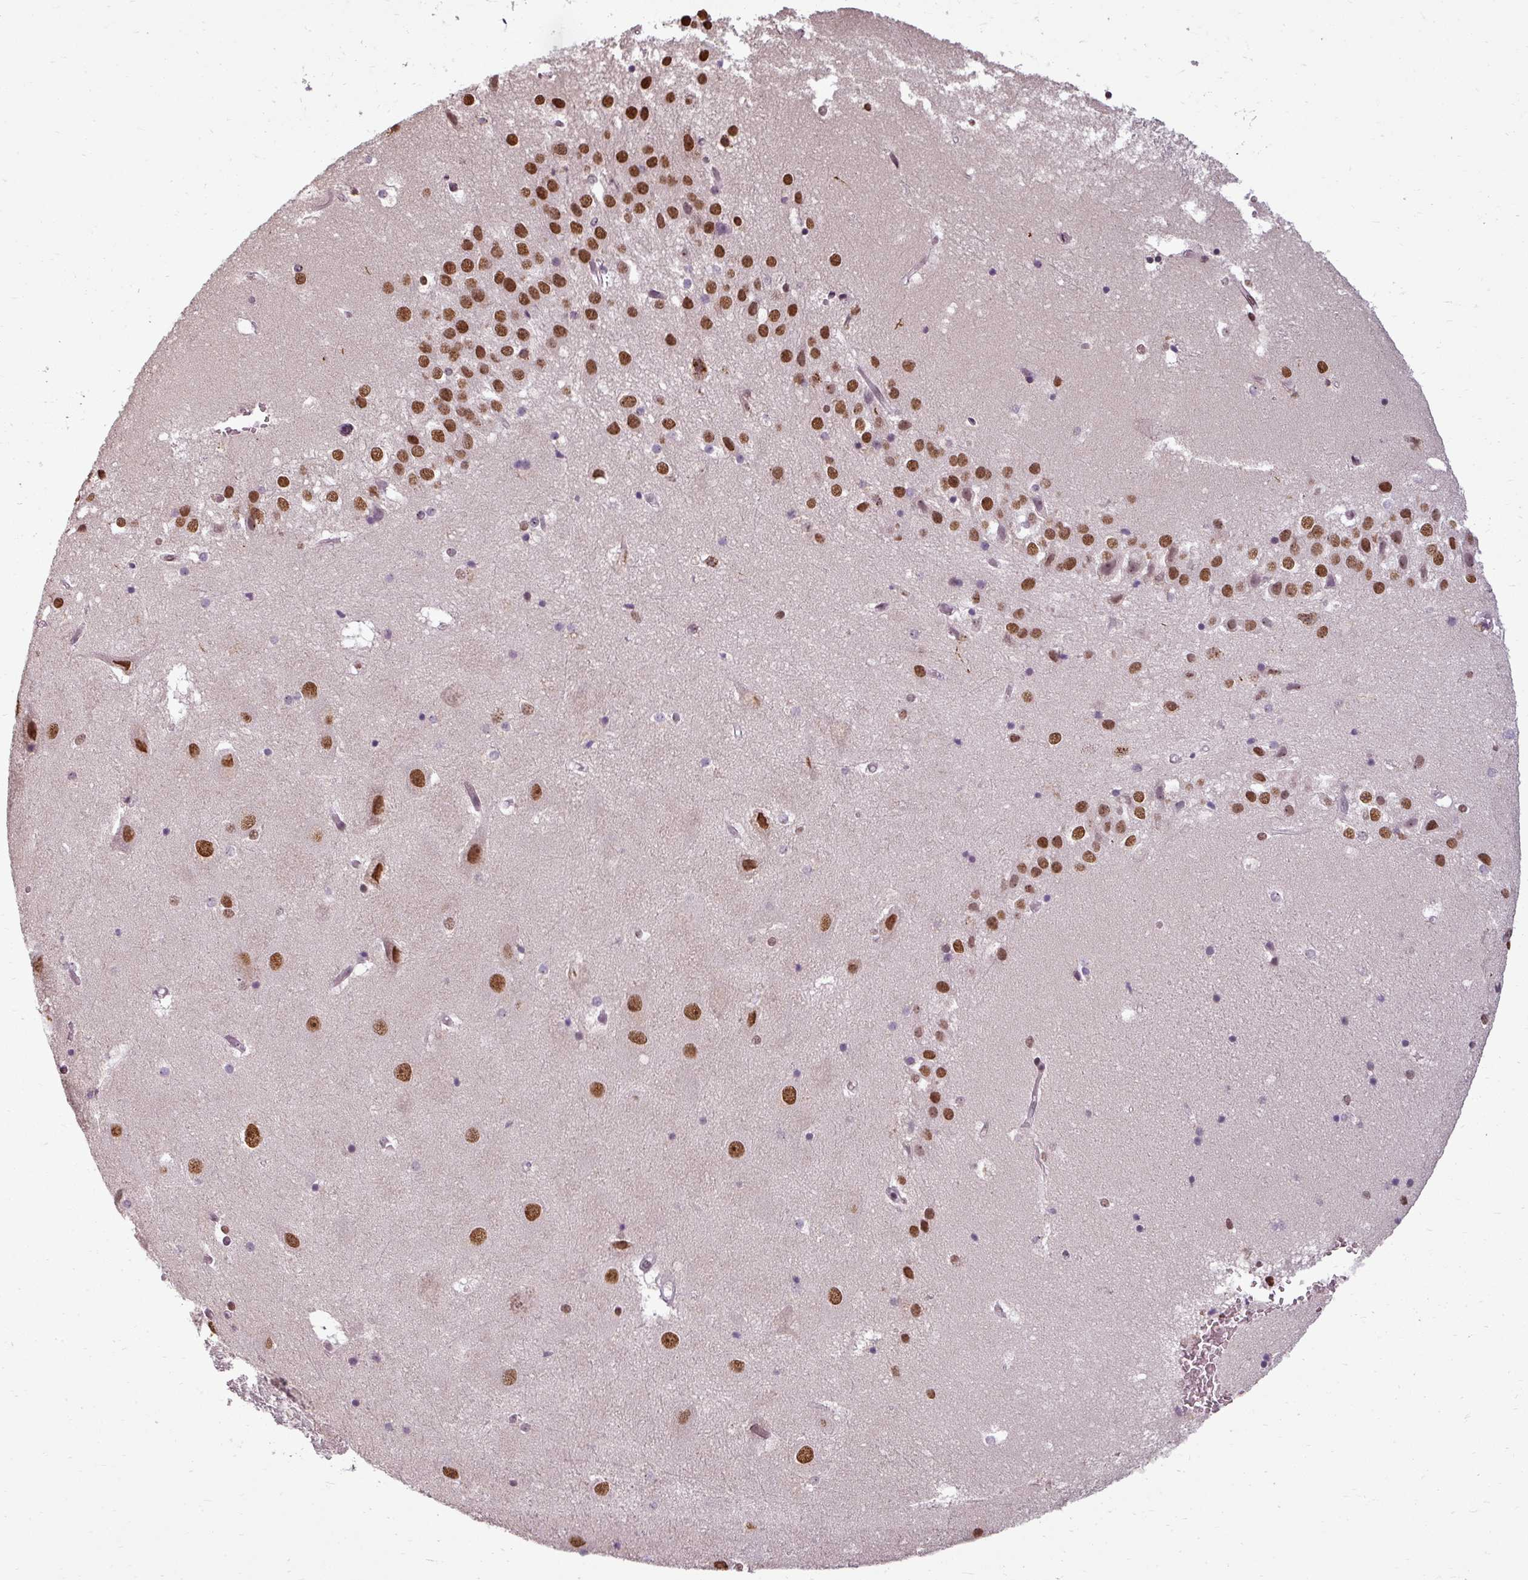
{"staining": {"intensity": "moderate", "quantity": "<25%", "location": "nuclear"}, "tissue": "hippocampus", "cell_type": "Glial cells", "image_type": "normal", "snomed": [{"axis": "morphology", "description": "Normal tissue, NOS"}, {"axis": "topography", "description": "Hippocampus"}], "caption": "Brown immunohistochemical staining in unremarkable human hippocampus exhibits moderate nuclear positivity in about <25% of glial cells.", "gene": "BCAS3", "patient": {"sex": "female", "age": 52}}